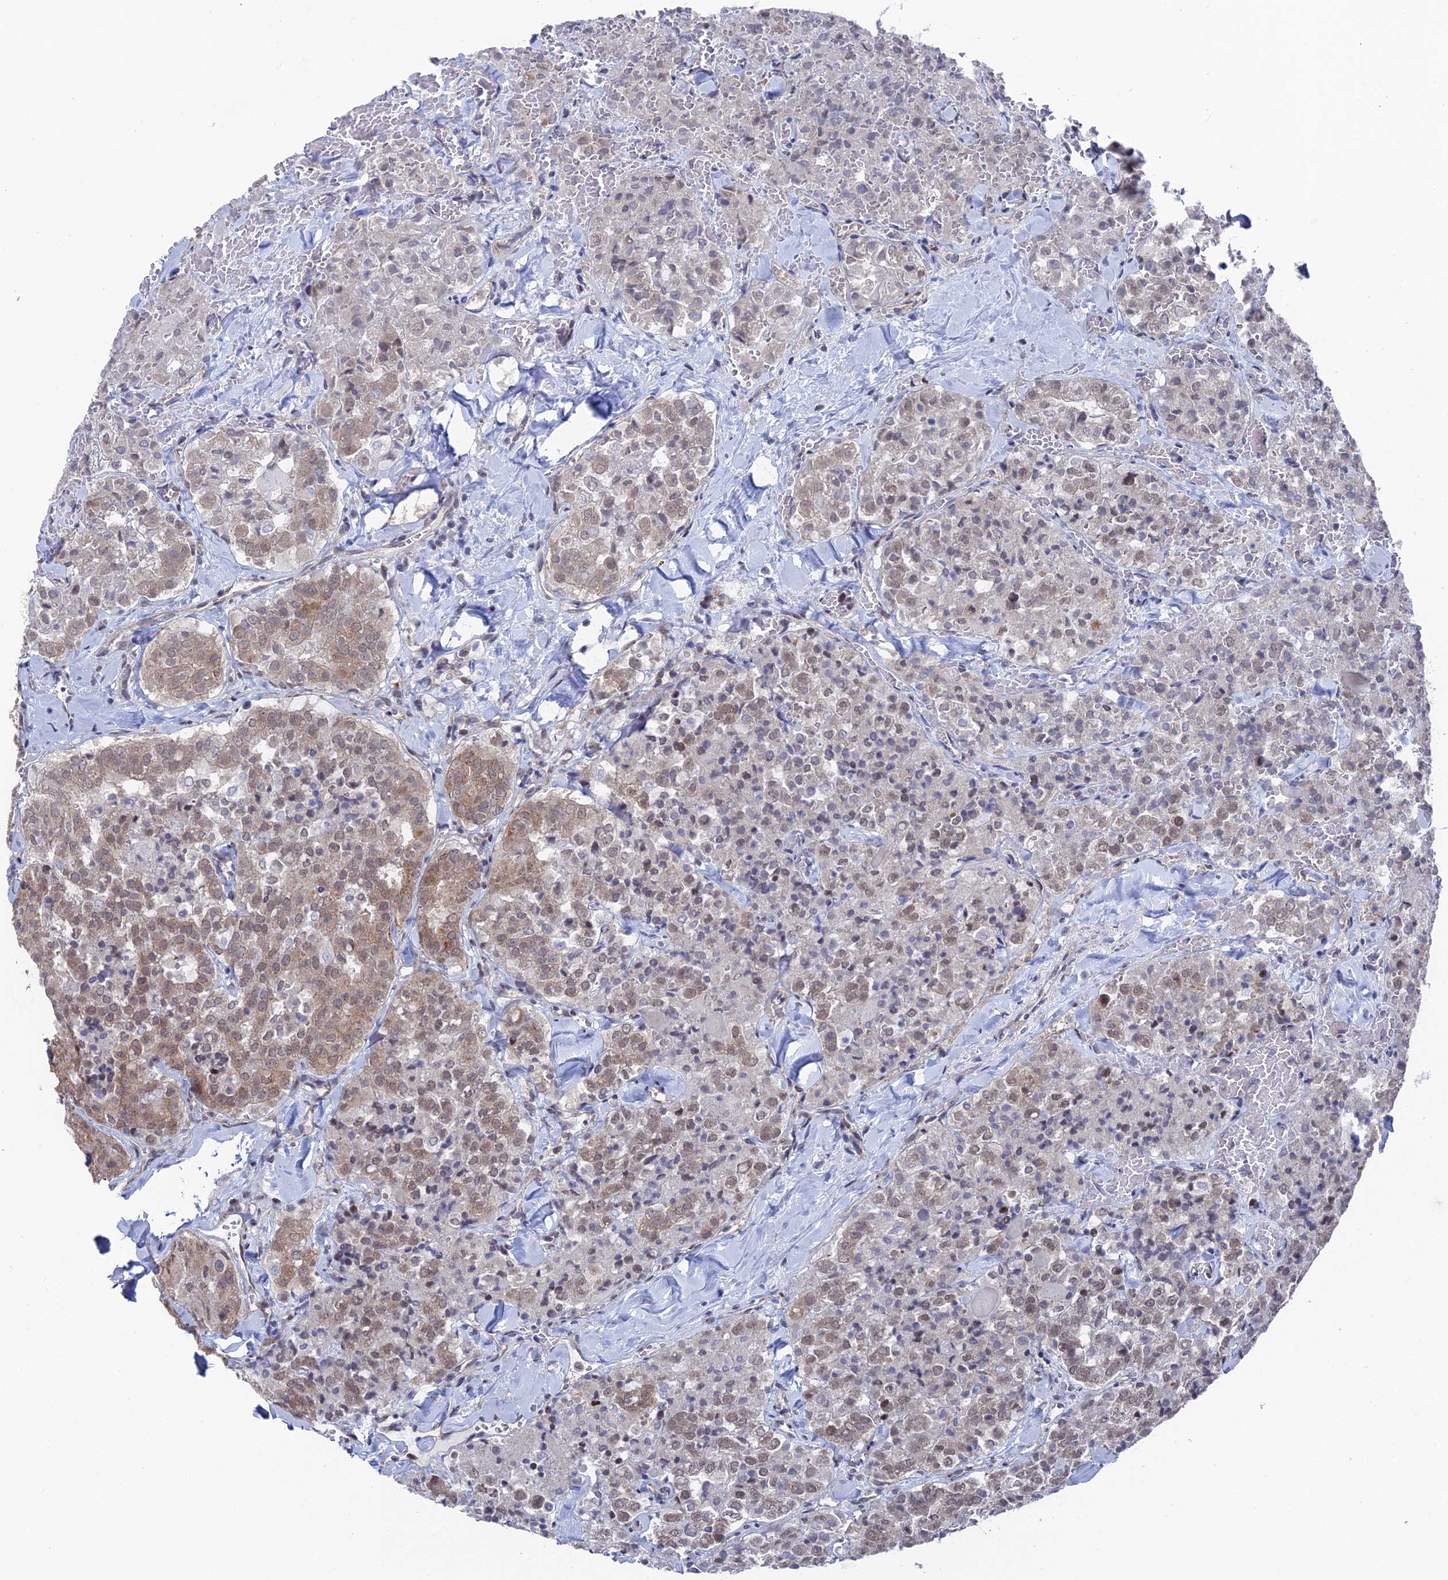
{"staining": {"intensity": "moderate", "quantity": "25%-75%", "location": "cytoplasmic/membranous,nuclear"}, "tissue": "thyroid cancer", "cell_type": "Tumor cells", "image_type": "cancer", "snomed": [{"axis": "morphology", "description": "Follicular adenoma carcinoma, NOS"}, {"axis": "topography", "description": "Thyroid gland"}], "caption": "Immunohistochemistry (IHC) of human follicular adenoma carcinoma (thyroid) shows medium levels of moderate cytoplasmic/membranous and nuclear positivity in about 25%-75% of tumor cells. The staining was performed using DAB to visualize the protein expression in brown, while the nuclei were stained in blue with hematoxylin (Magnification: 20x).", "gene": "FHIP2A", "patient": {"sex": "male", "age": 75}}